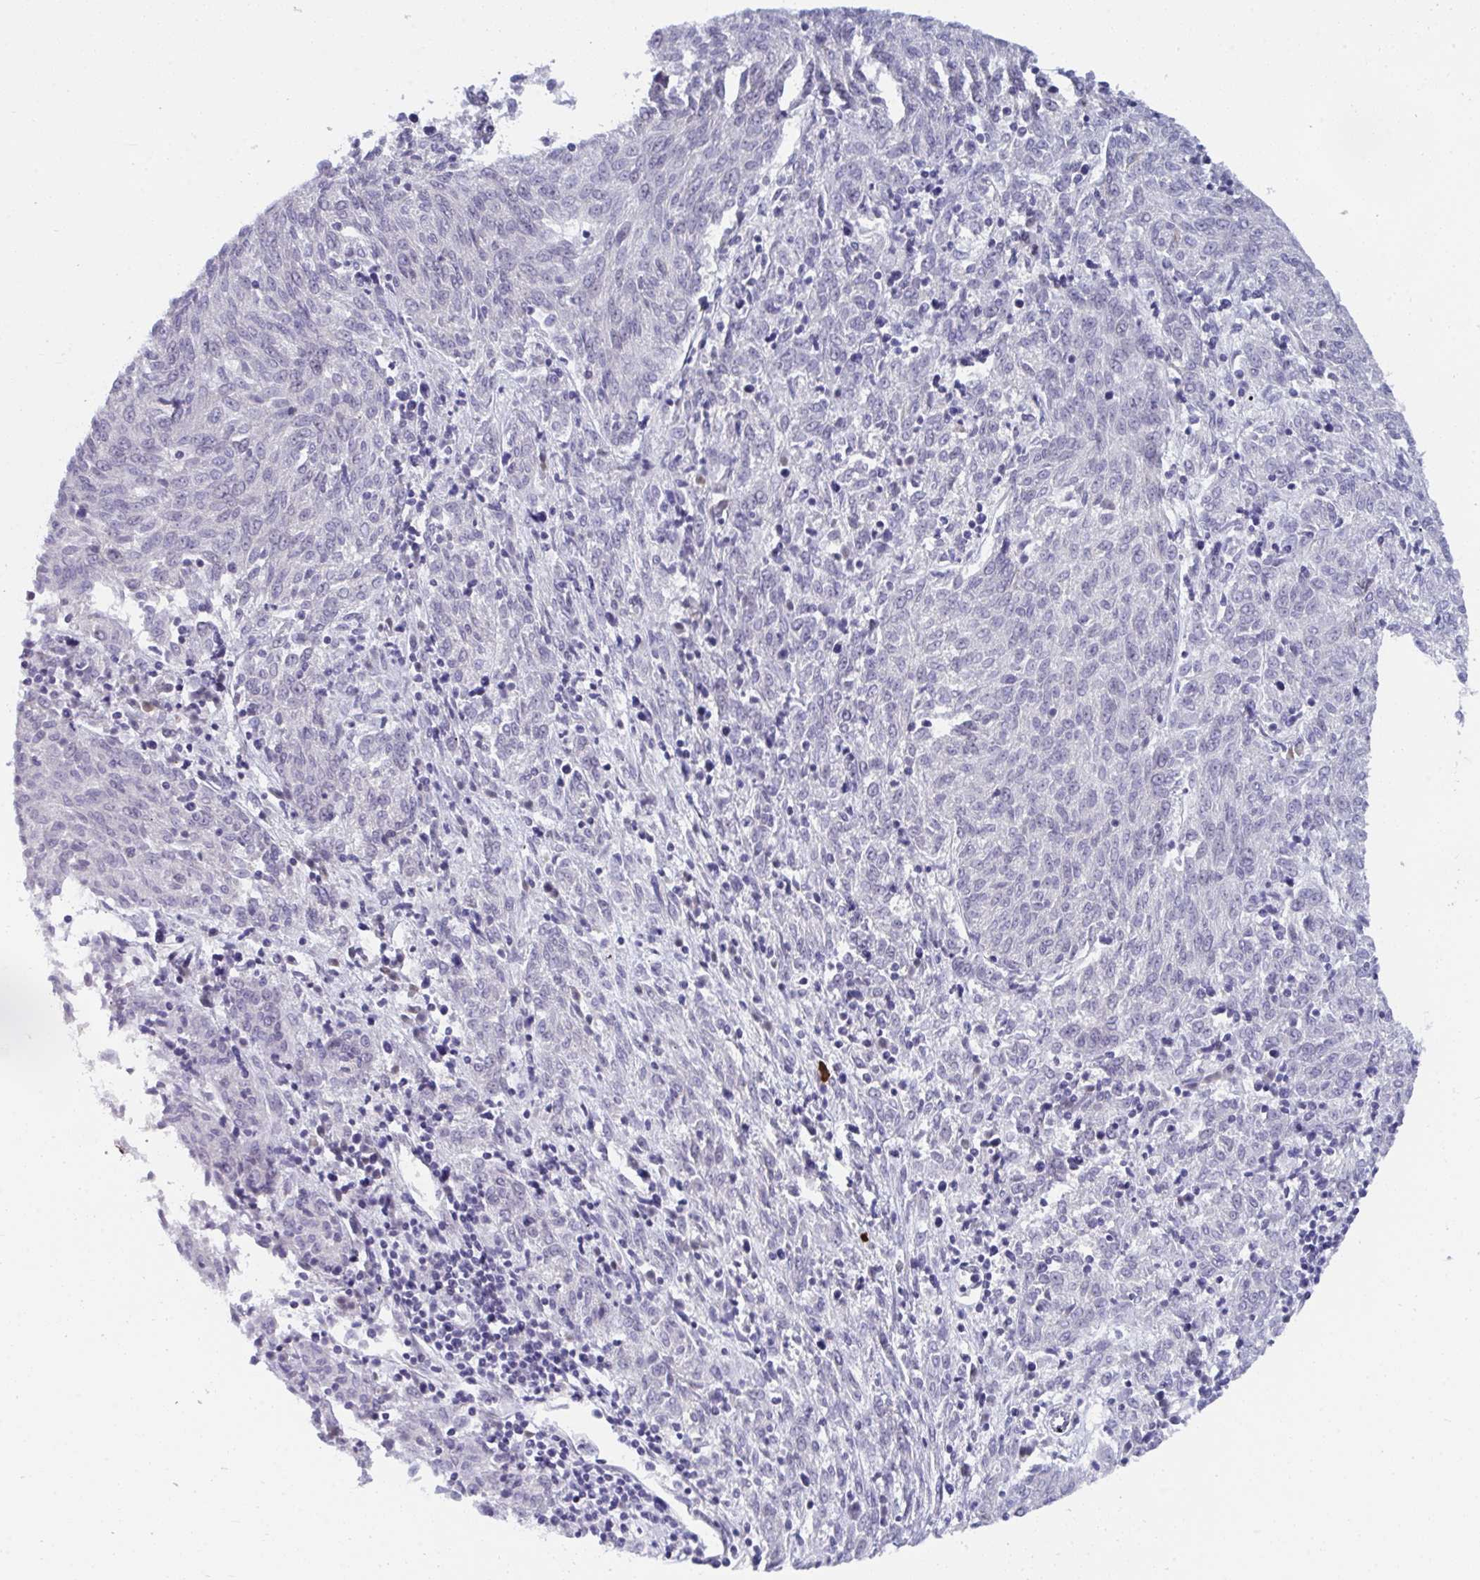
{"staining": {"intensity": "negative", "quantity": "none", "location": "none"}, "tissue": "melanoma", "cell_type": "Tumor cells", "image_type": "cancer", "snomed": [{"axis": "morphology", "description": "Malignant melanoma, NOS"}, {"axis": "topography", "description": "Skin"}], "caption": "Human malignant melanoma stained for a protein using IHC demonstrates no expression in tumor cells.", "gene": "BMAL2", "patient": {"sex": "female", "age": 72}}